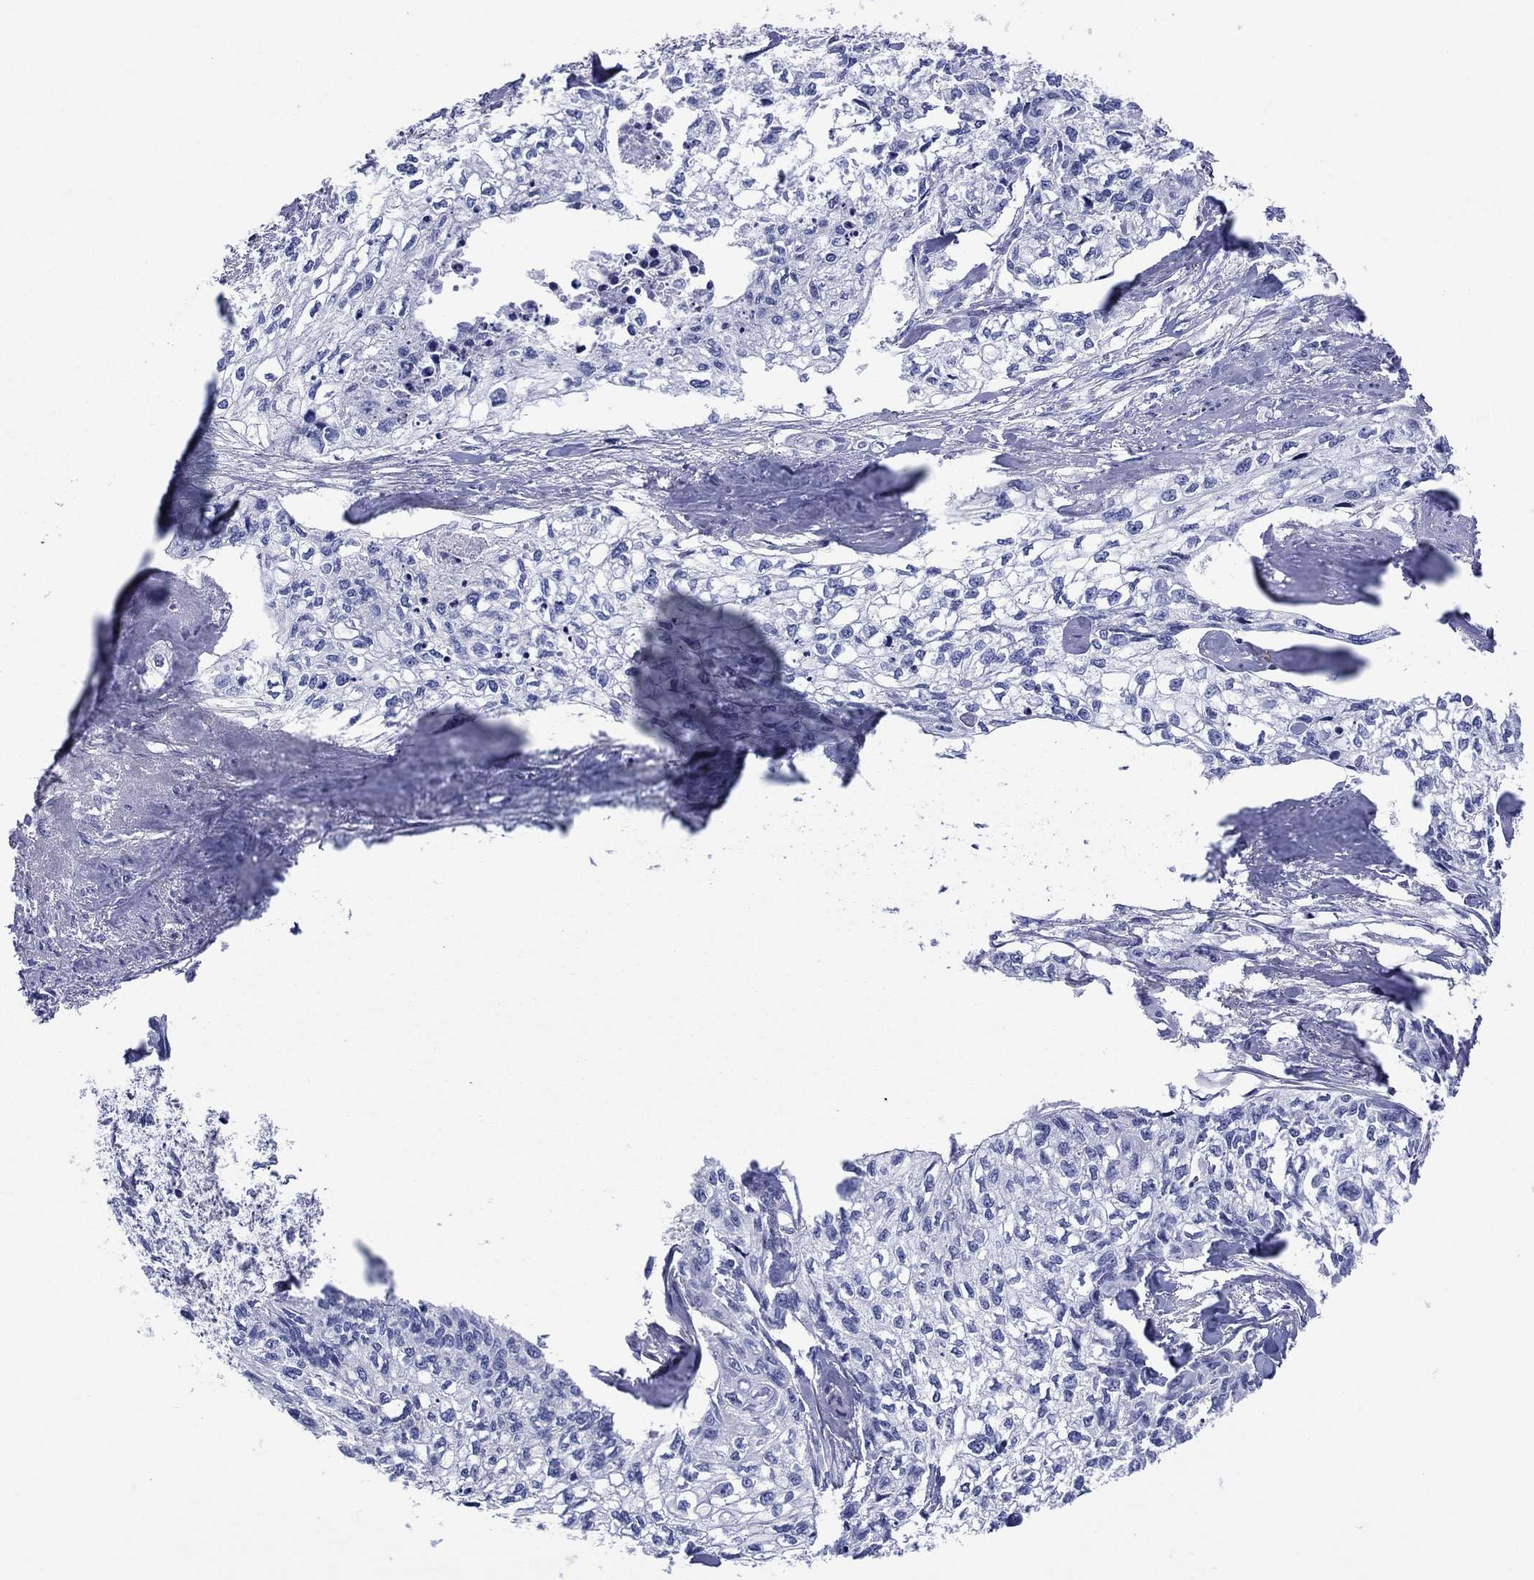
{"staining": {"intensity": "negative", "quantity": "none", "location": "none"}, "tissue": "cervical cancer", "cell_type": "Tumor cells", "image_type": "cancer", "snomed": [{"axis": "morphology", "description": "Squamous cell carcinoma, NOS"}, {"axis": "topography", "description": "Cervix"}], "caption": "Immunohistochemistry (IHC) of human cervical cancer reveals no expression in tumor cells.", "gene": "TPRN", "patient": {"sex": "female", "age": 58}}